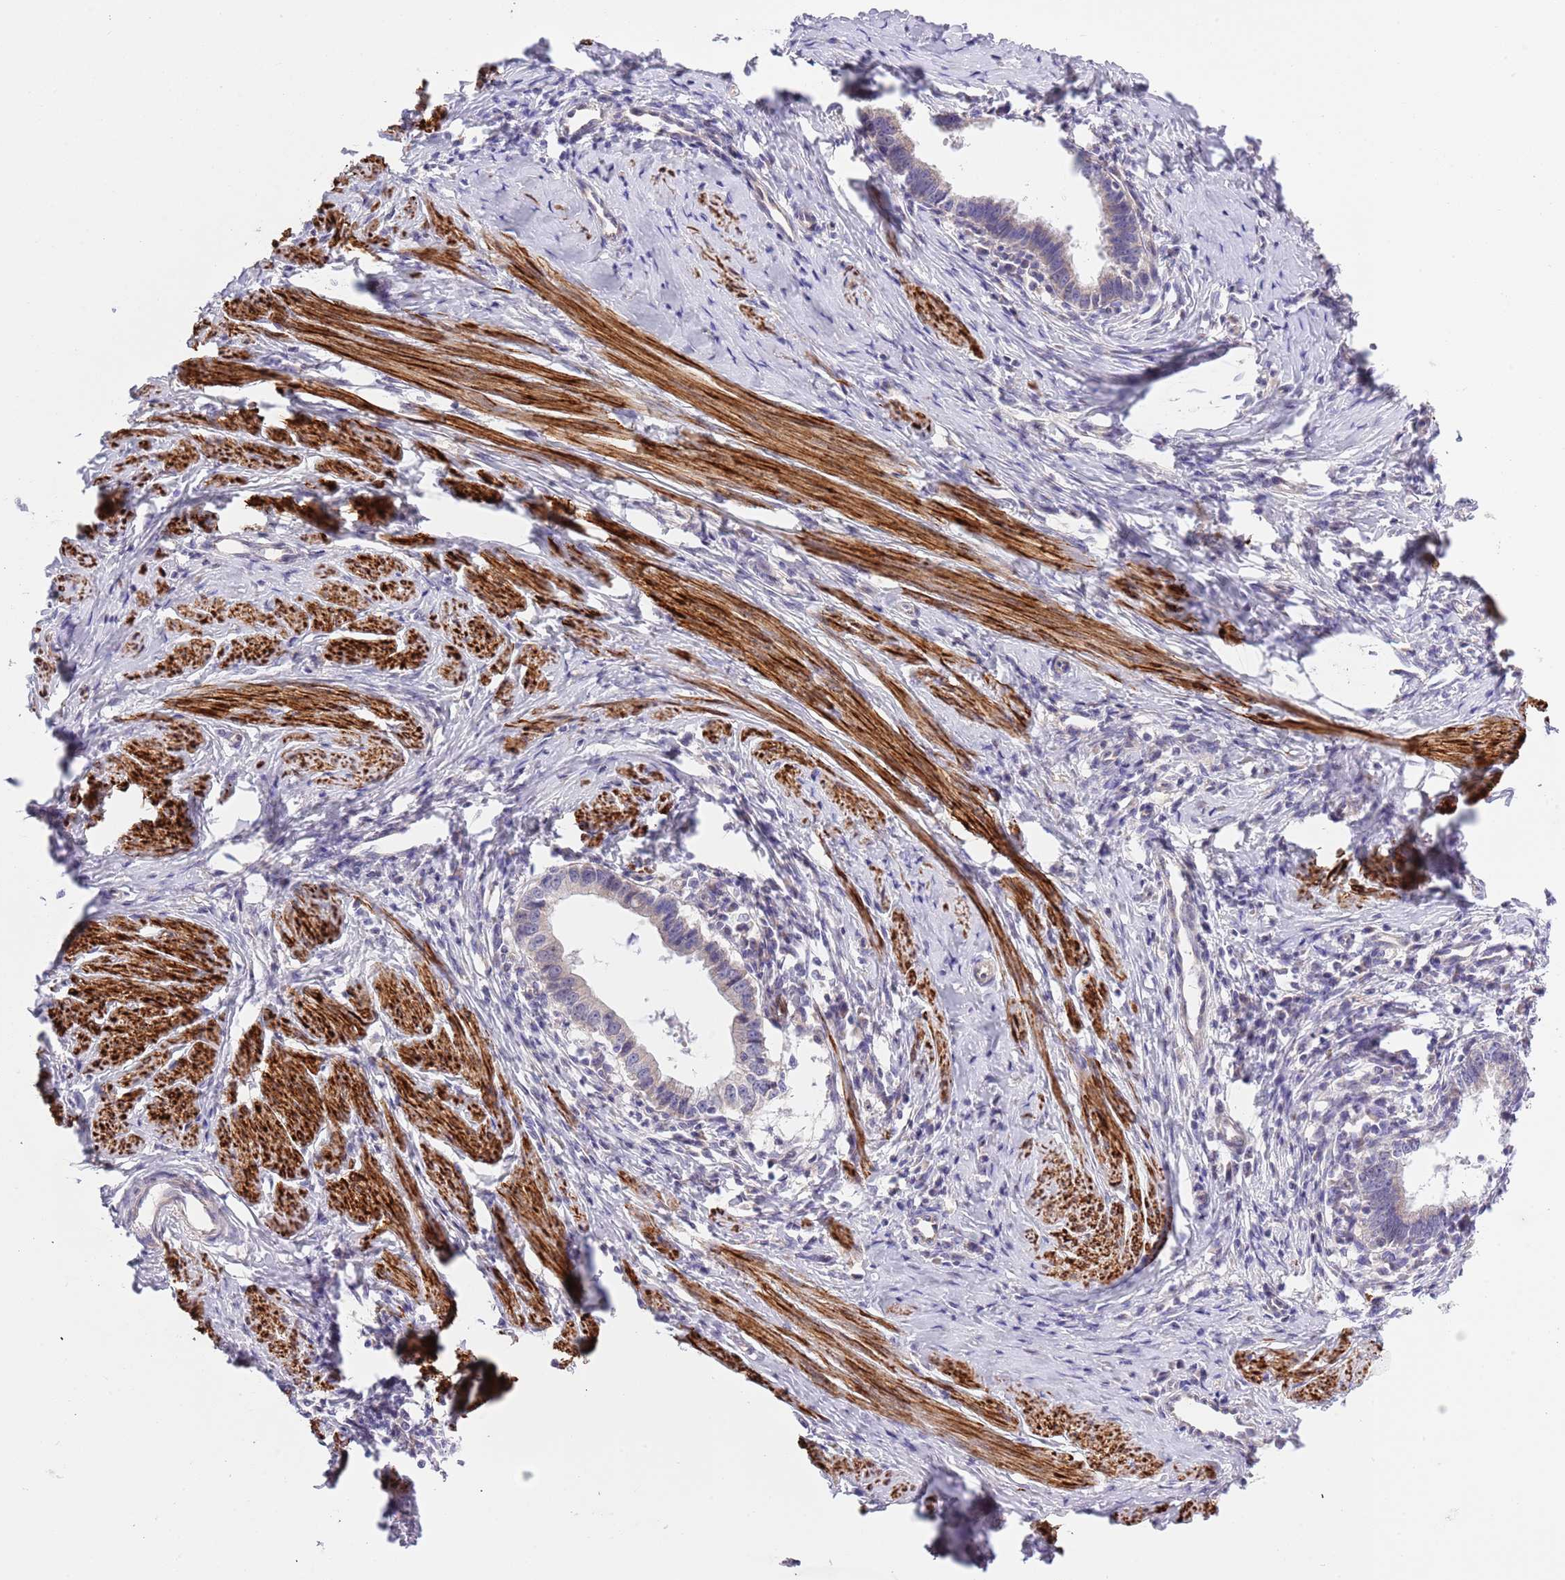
{"staining": {"intensity": "negative", "quantity": "none", "location": "none"}, "tissue": "cervical cancer", "cell_type": "Tumor cells", "image_type": "cancer", "snomed": [{"axis": "morphology", "description": "Adenocarcinoma, NOS"}, {"axis": "topography", "description": "Cervix"}], "caption": "Cervical cancer (adenocarcinoma) was stained to show a protein in brown. There is no significant positivity in tumor cells.", "gene": "NET1", "patient": {"sex": "female", "age": 36}}